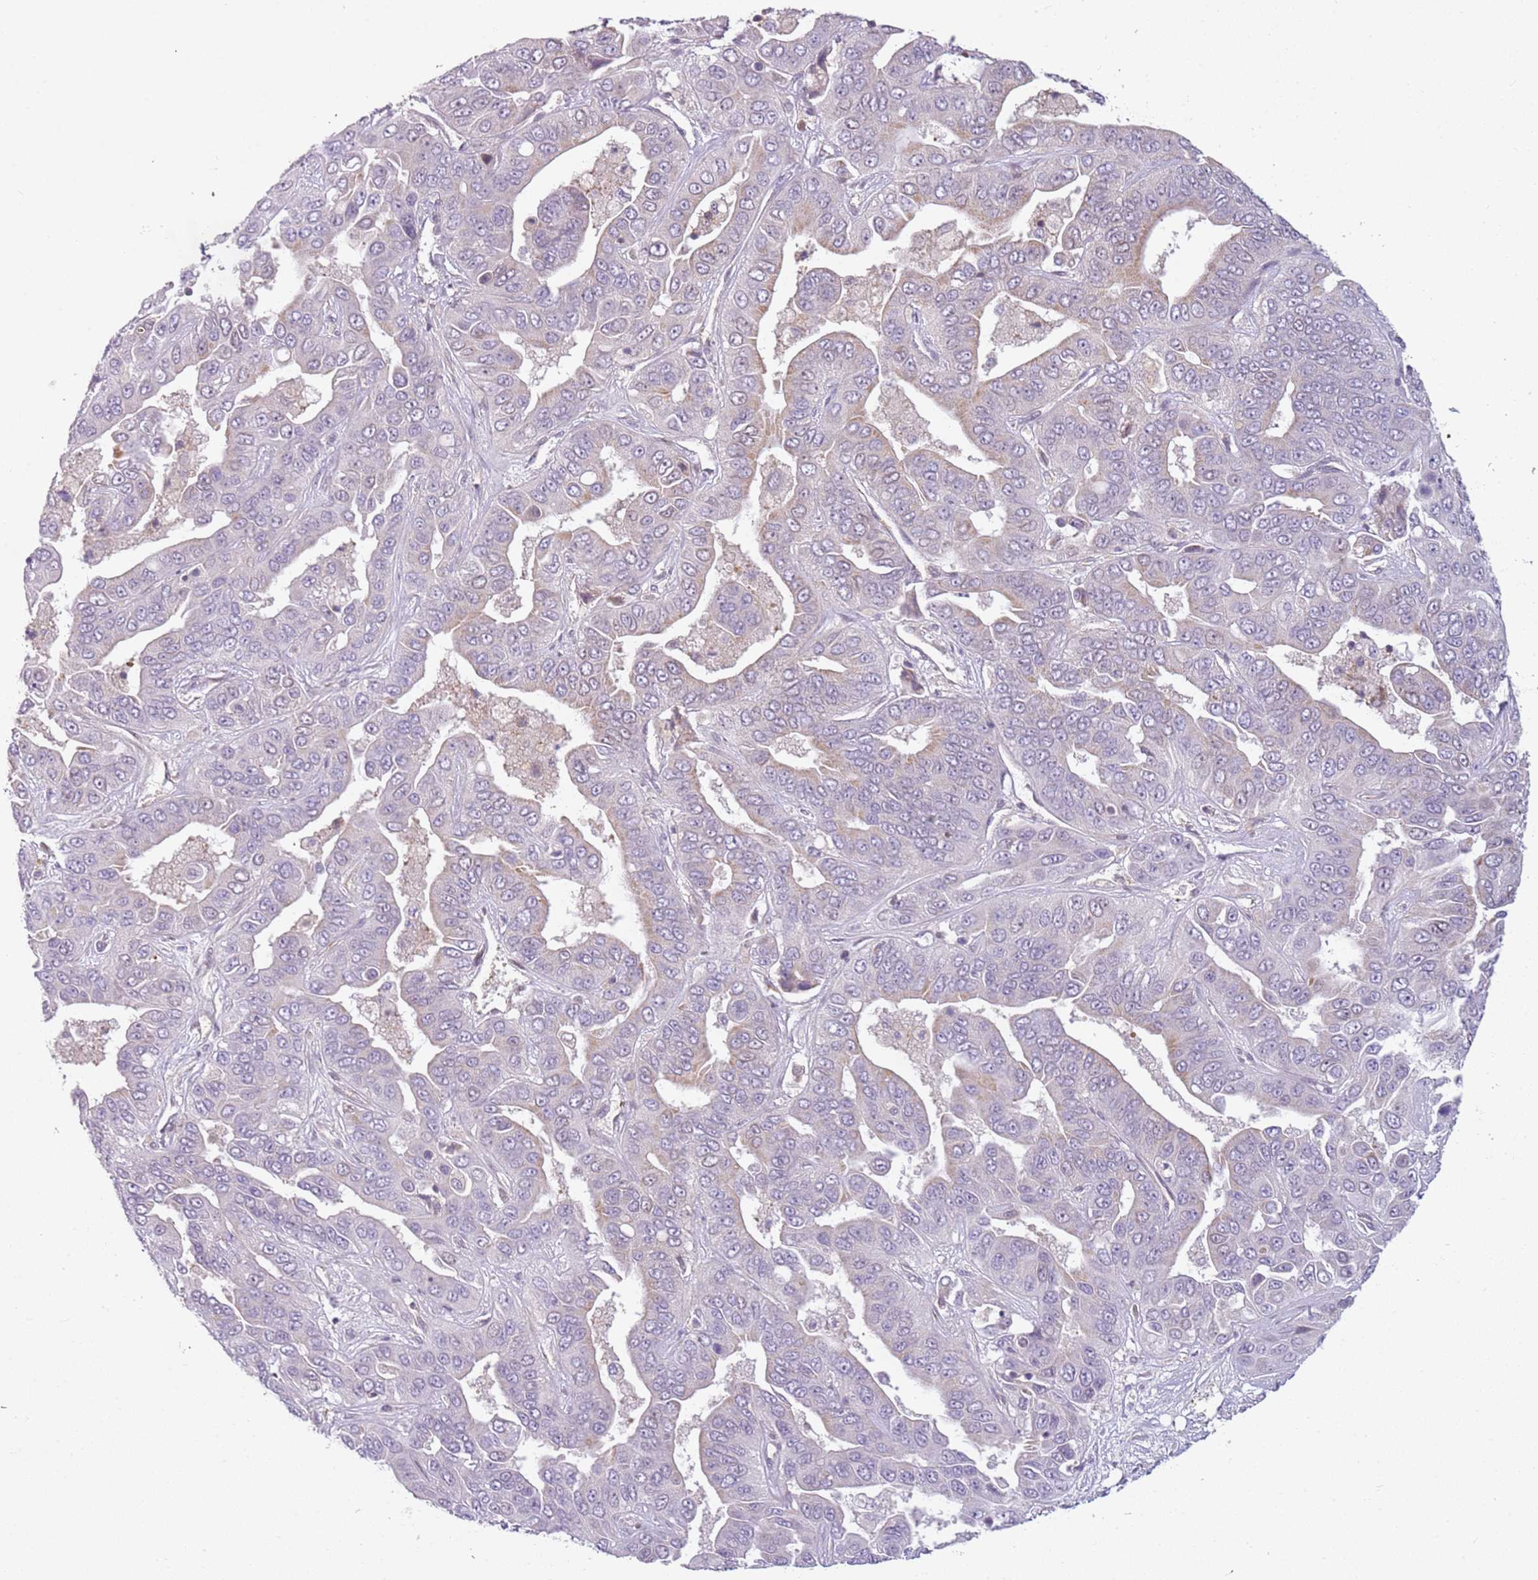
{"staining": {"intensity": "negative", "quantity": "none", "location": "none"}, "tissue": "liver cancer", "cell_type": "Tumor cells", "image_type": "cancer", "snomed": [{"axis": "morphology", "description": "Cholangiocarcinoma"}, {"axis": "topography", "description": "Liver"}], "caption": "Protein analysis of liver cancer (cholangiocarcinoma) reveals no significant staining in tumor cells. (DAB (3,3'-diaminobenzidine) IHC visualized using brightfield microscopy, high magnification).", "gene": "DEFB116", "patient": {"sex": "female", "age": 52}}